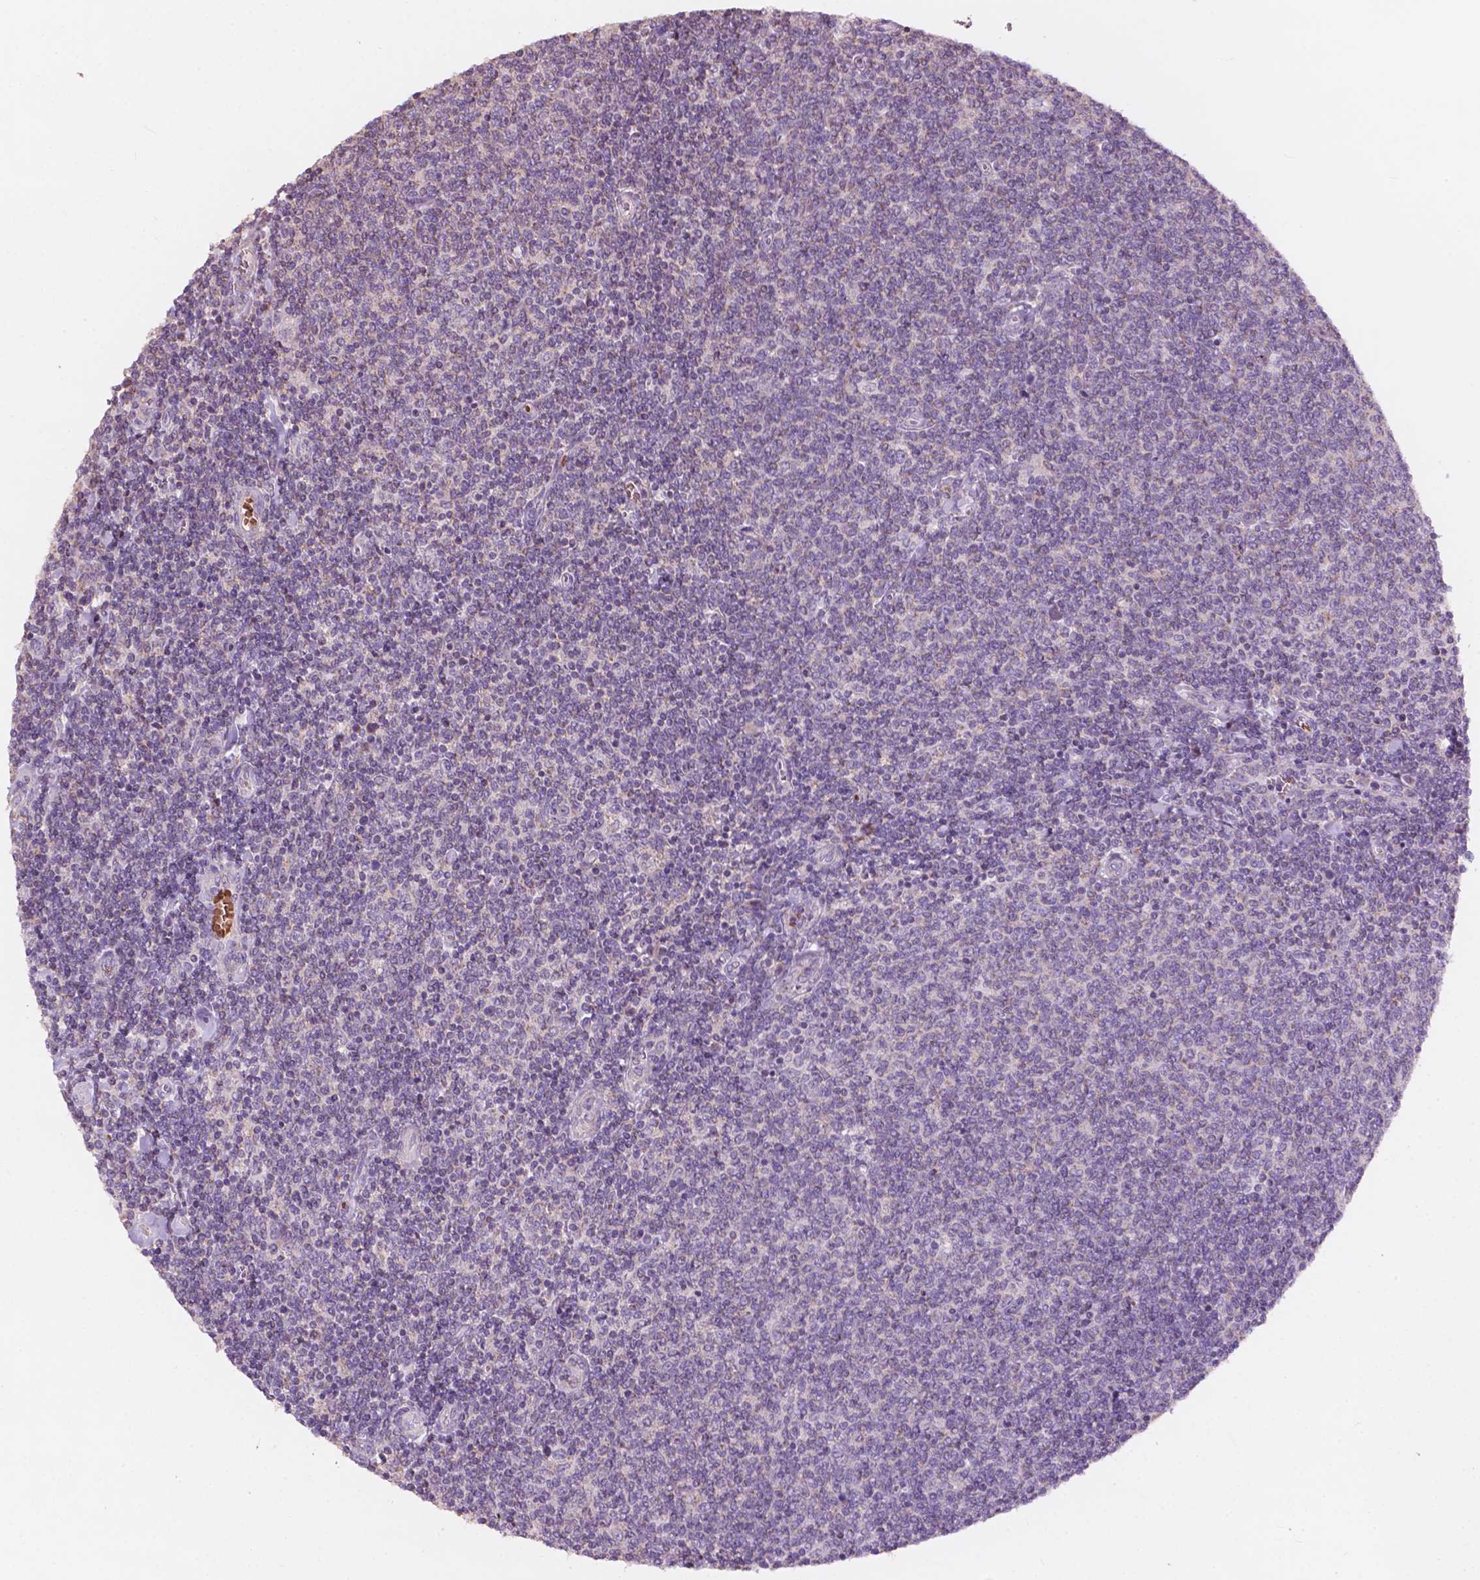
{"staining": {"intensity": "negative", "quantity": "none", "location": "none"}, "tissue": "lymphoma", "cell_type": "Tumor cells", "image_type": "cancer", "snomed": [{"axis": "morphology", "description": "Malignant lymphoma, non-Hodgkin's type, Low grade"}, {"axis": "topography", "description": "Lymph node"}], "caption": "Immunohistochemical staining of malignant lymphoma, non-Hodgkin's type (low-grade) reveals no significant expression in tumor cells. (Stains: DAB IHC with hematoxylin counter stain, Microscopy: brightfield microscopy at high magnification).", "gene": "NDUFS1", "patient": {"sex": "male", "age": 52}}